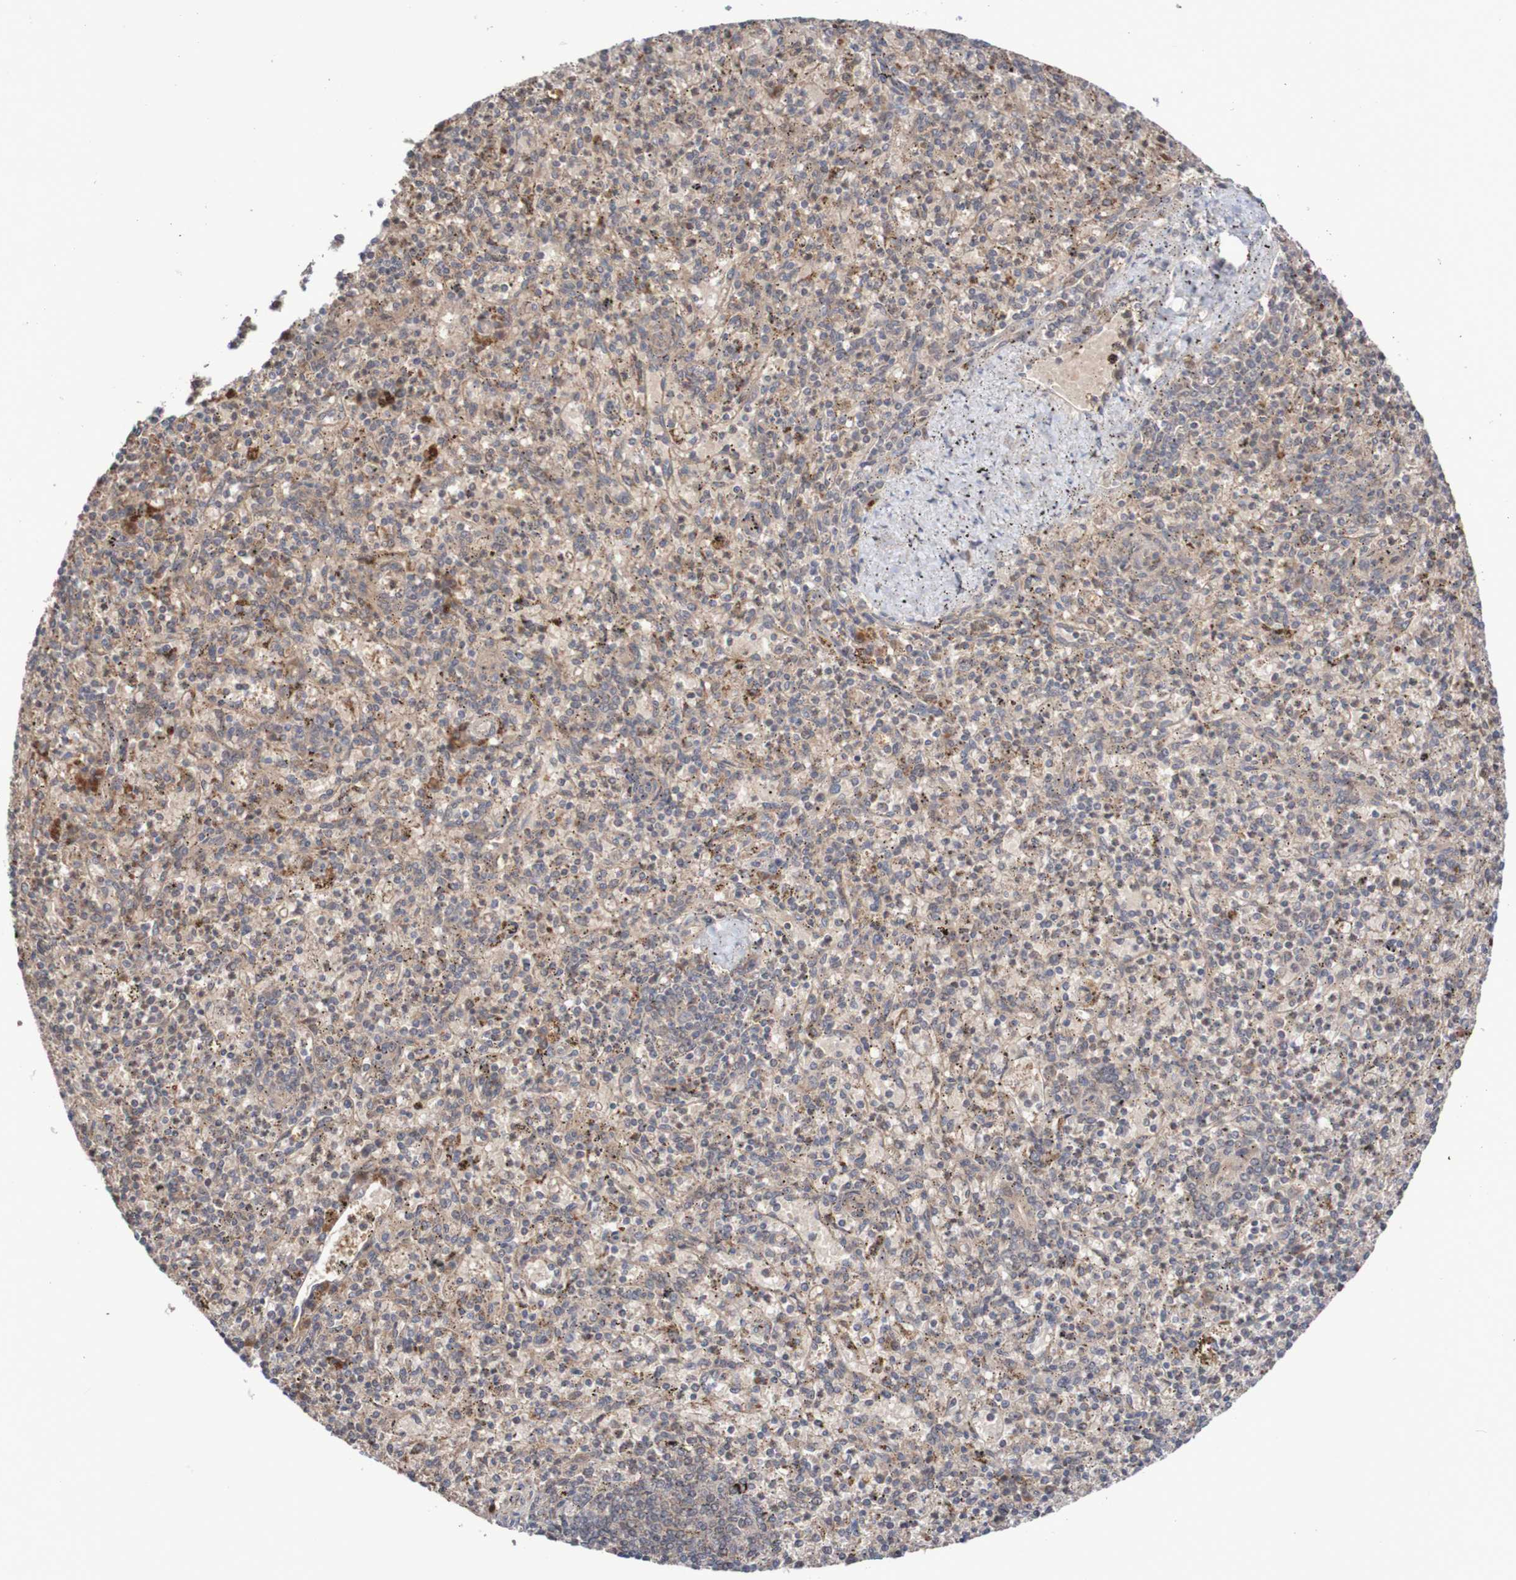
{"staining": {"intensity": "weak", "quantity": ">75%", "location": "cytoplasmic/membranous"}, "tissue": "spleen", "cell_type": "Cells in red pulp", "image_type": "normal", "snomed": [{"axis": "morphology", "description": "Normal tissue, NOS"}, {"axis": "topography", "description": "Spleen"}], "caption": "A brown stain labels weak cytoplasmic/membranous expression of a protein in cells in red pulp of benign spleen.", "gene": "PHPT1", "patient": {"sex": "male", "age": 72}}